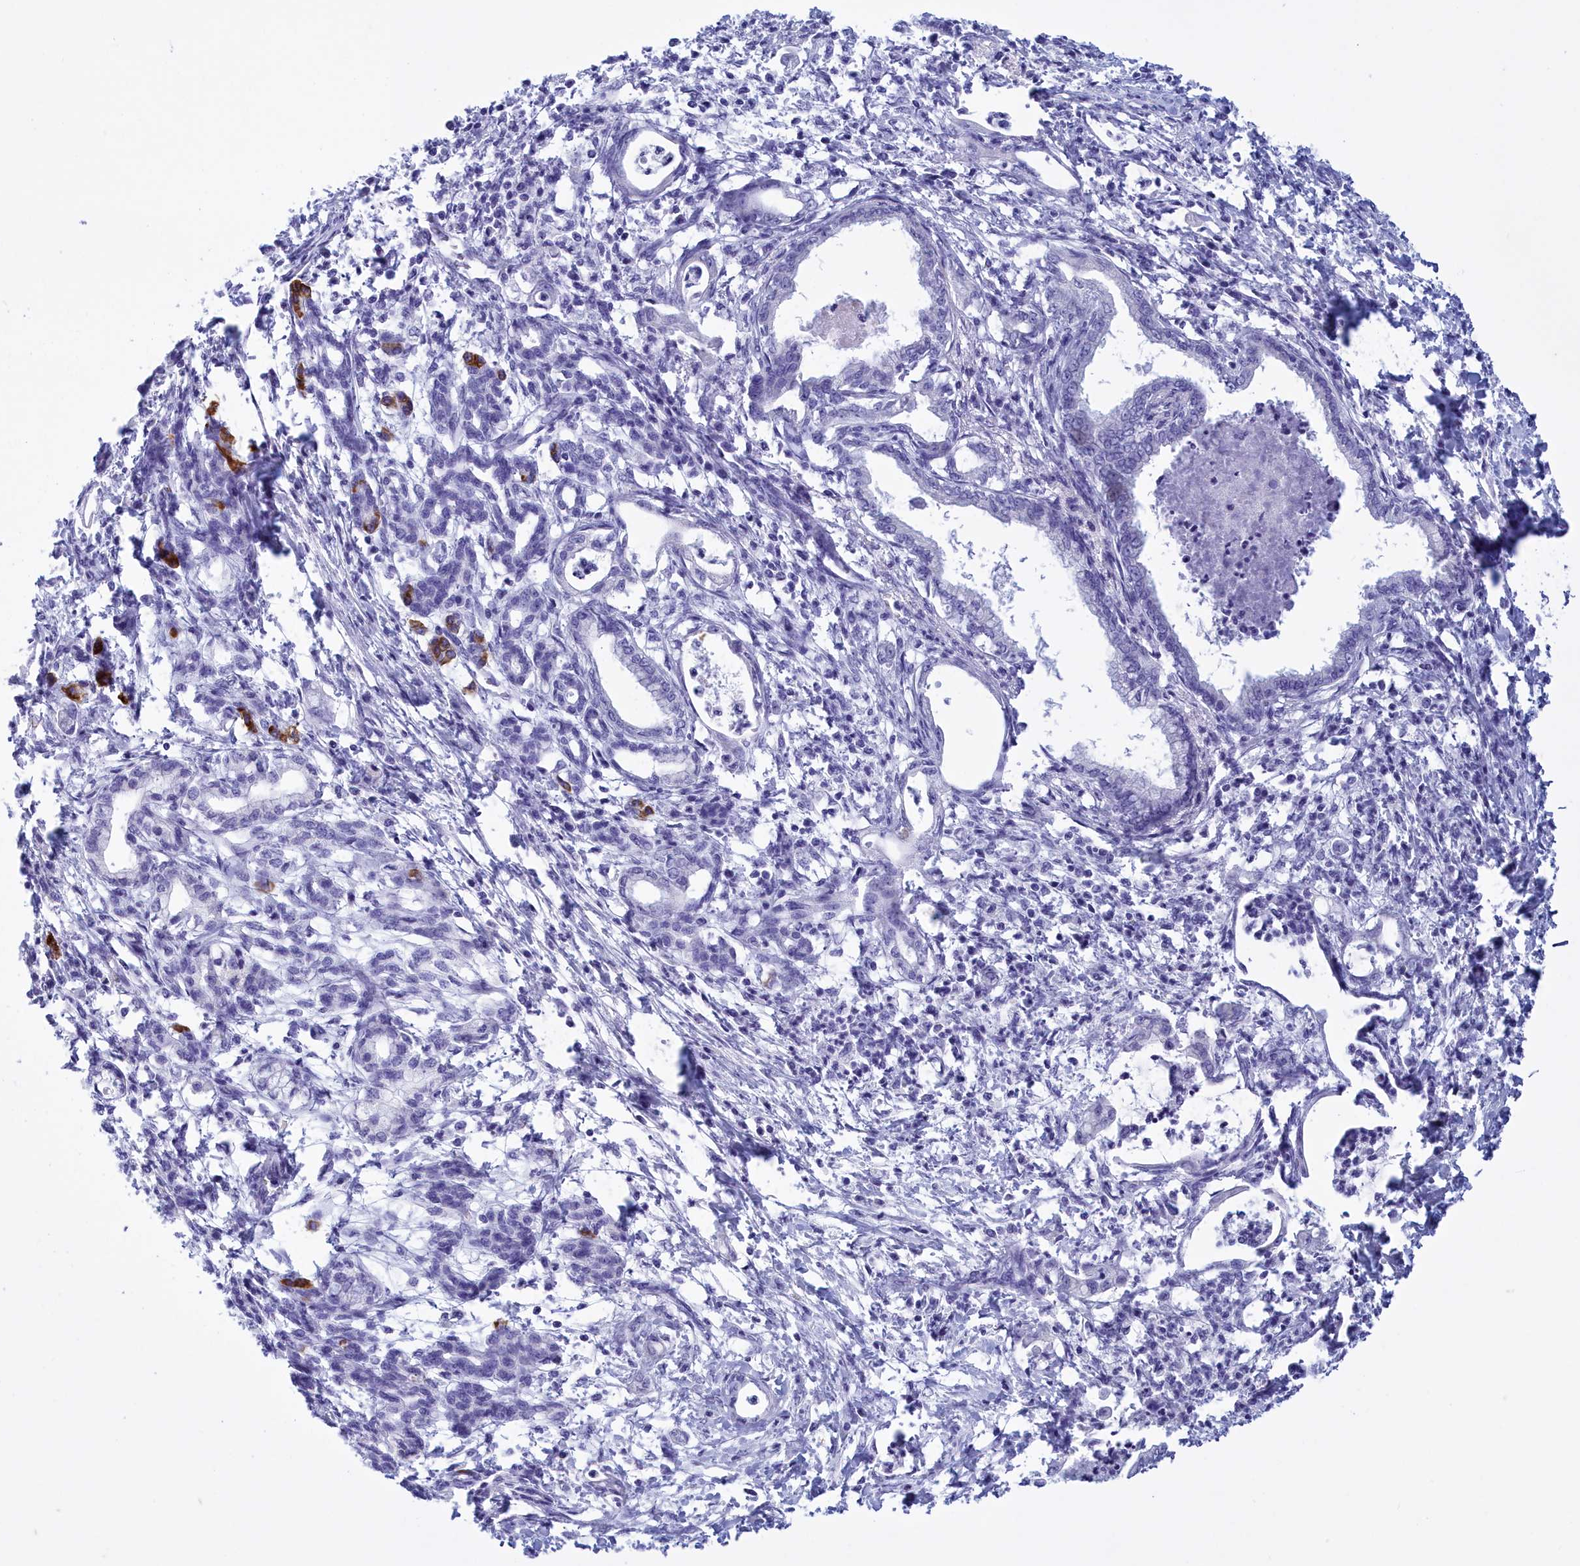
{"staining": {"intensity": "negative", "quantity": "none", "location": "none"}, "tissue": "pancreatic cancer", "cell_type": "Tumor cells", "image_type": "cancer", "snomed": [{"axis": "morphology", "description": "Adenocarcinoma, NOS"}, {"axis": "topography", "description": "Pancreas"}], "caption": "High magnification brightfield microscopy of pancreatic cancer (adenocarcinoma) stained with DAB (brown) and counterstained with hematoxylin (blue): tumor cells show no significant positivity.", "gene": "TMEM97", "patient": {"sex": "female", "age": 55}}